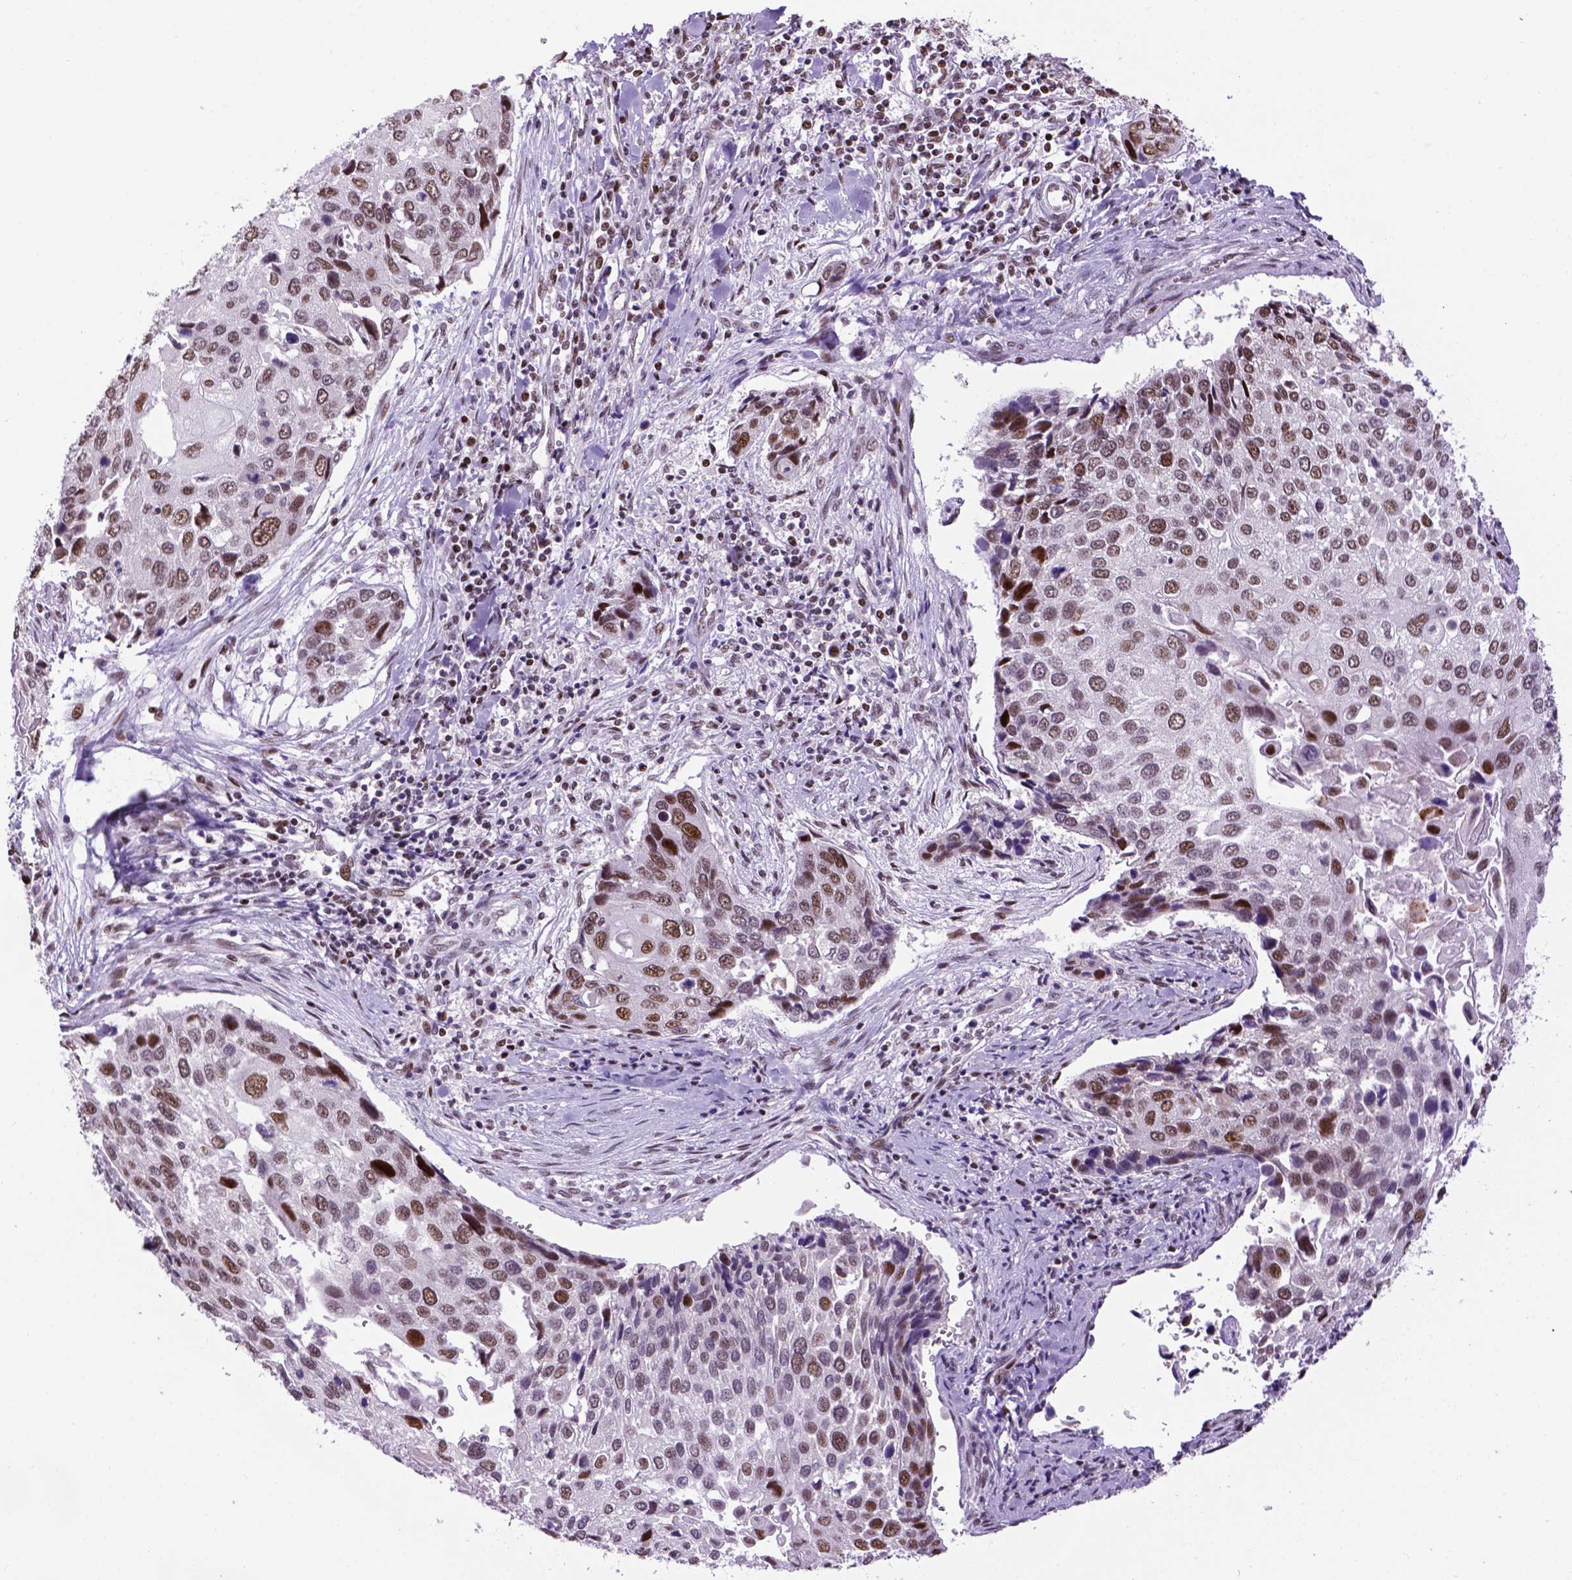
{"staining": {"intensity": "moderate", "quantity": "25%-75%", "location": "nuclear"}, "tissue": "lung cancer", "cell_type": "Tumor cells", "image_type": "cancer", "snomed": [{"axis": "morphology", "description": "Squamous cell carcinoma, NOS"}, {"axis": "morphology", "description": "Squamous cell carcinoma, metastatic, NOS"}, {"axis": "topography", "description": "Lung"}], "caption": "Tumor cells exhibit medium levels of moderate nuclear expression in about 25%-75% of cells in lung cancer.", "gene": "TBPL1", "patient": {"sex": "male", "age": 63}}